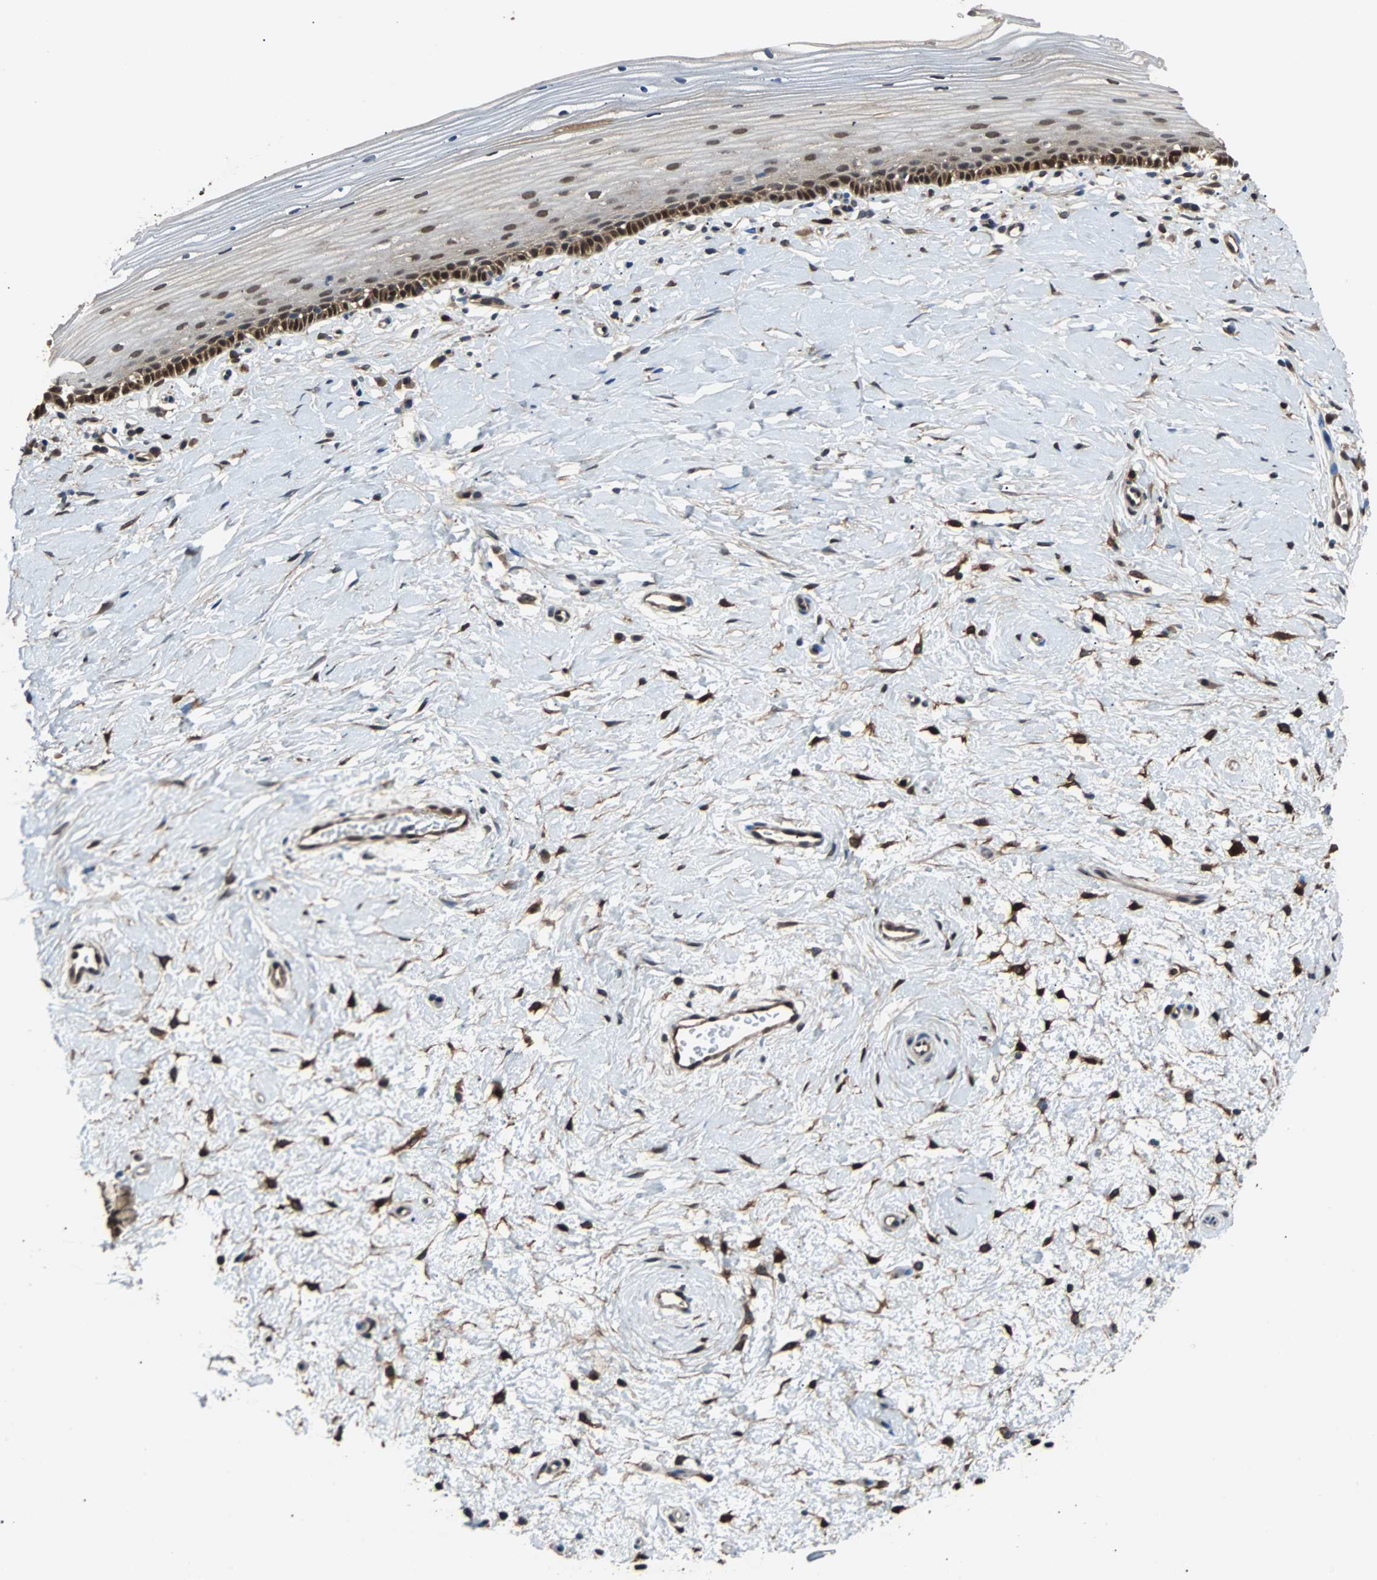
{"staining": {"intensity": "strong", "quantity": ">75%", "location": "cytoplasmic/membranous,nuclear"}, "tissue": "cervix", "cell_type": "Glandular cells", "image_type": "normal", "snomed": [{"axis": "morphology", "description": "Normal tissue, NOS"}, {"axis": "topography", "description": "Cervix"}], "caption": "Glandular cells exhibit high levels of strong cytoplasmic/membranous,nuclear positivity in about >75% of cells in benign cervix.", "gene": "PRDX6", "patient": {"sex": "female", "age": 39}}